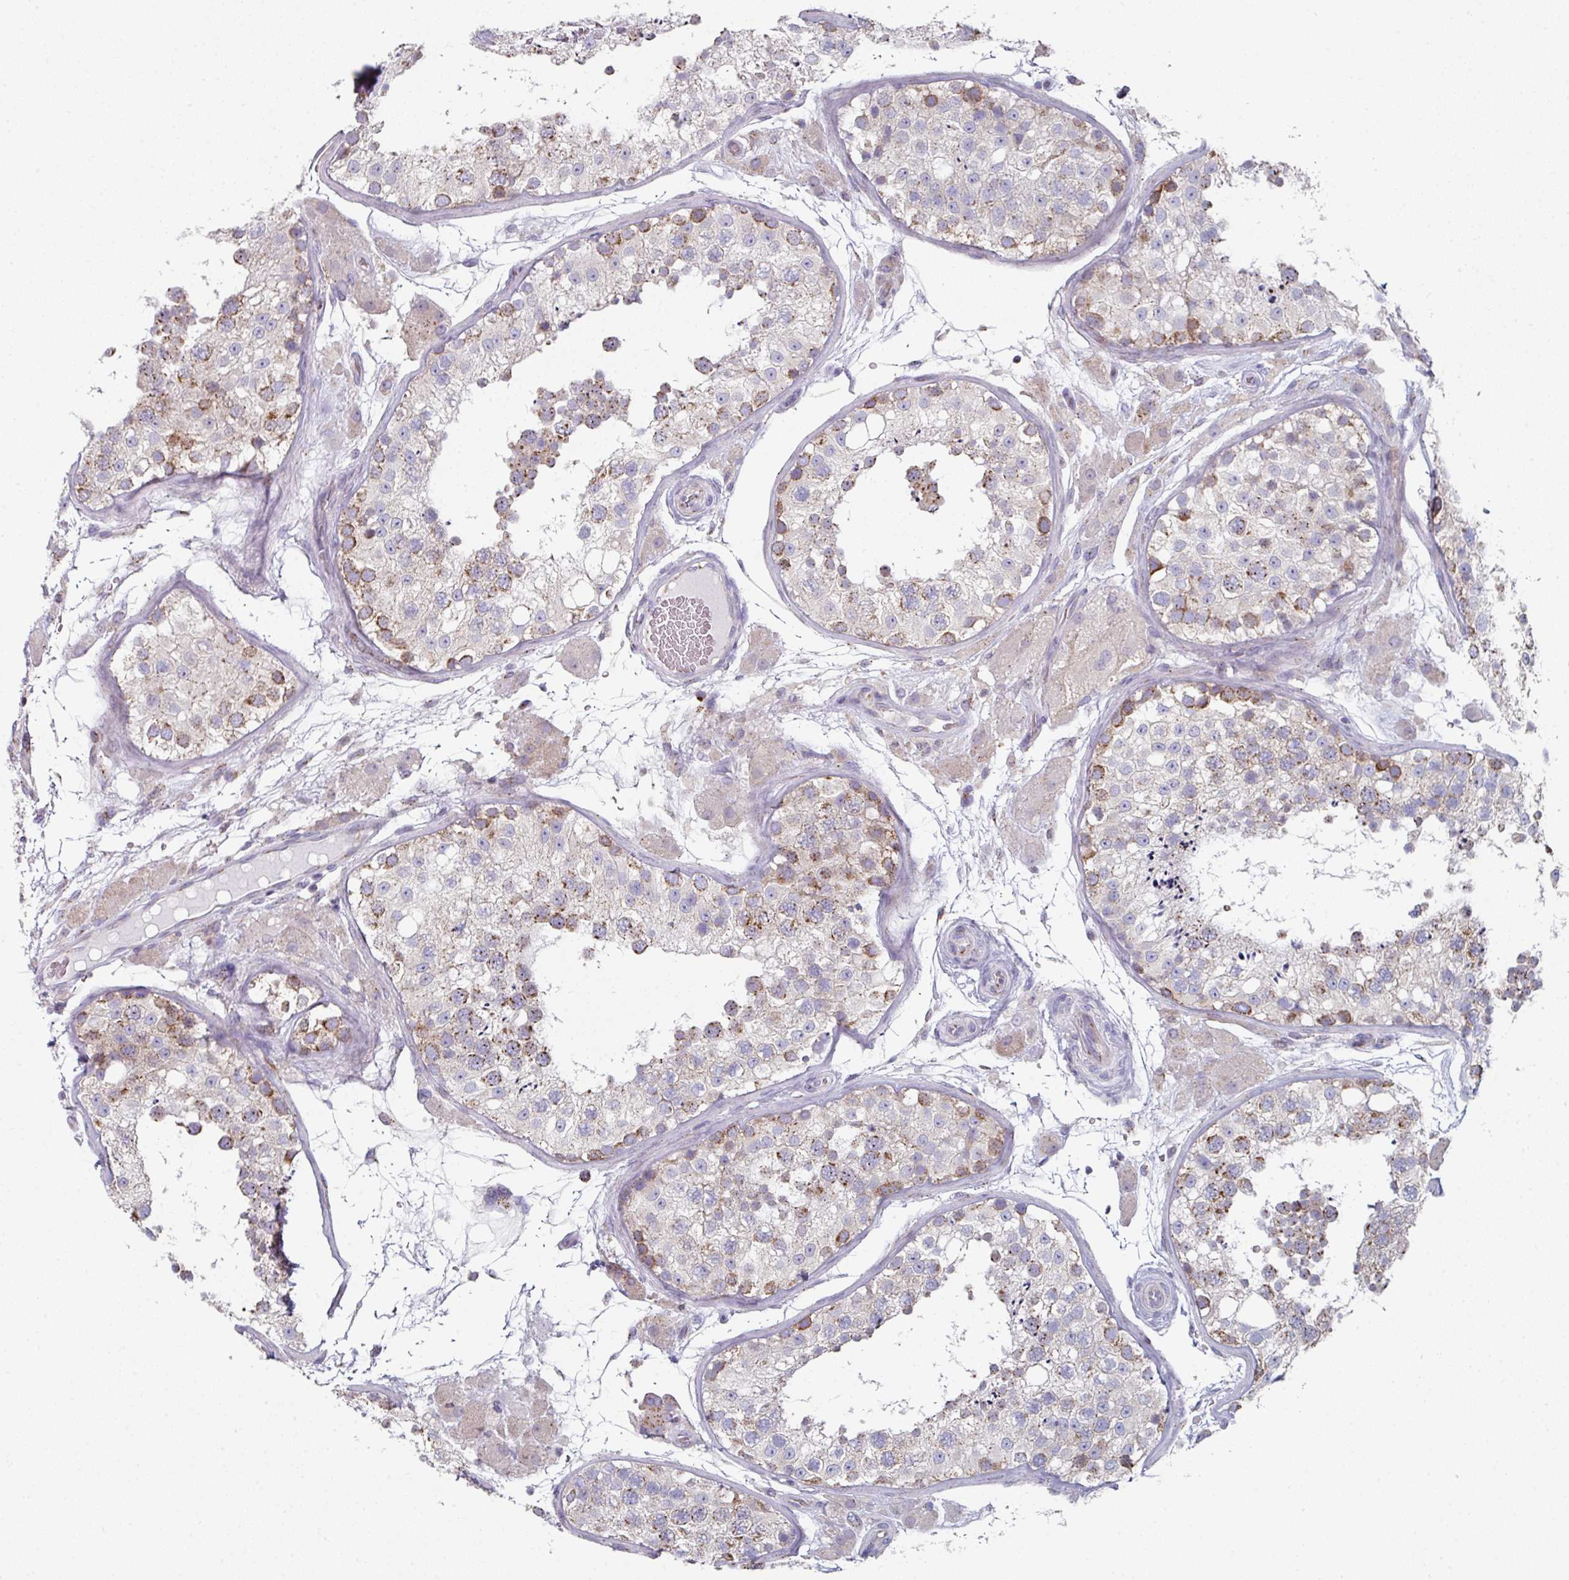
{"staining": {"intensity": "strong", "quantity": "25%-75%", "location": "cytoplasmic/membranous"}, "tissue": "testis", "cell_type": "Cells in seminiferous ducts", "image_type": "normal", "snomed": [{"axis": "morphology", "description": "Normal tissue, NOS"}, {"axis": "topography", "description": "Testis"}], "caption": "This is an image of immunohistochemistry (IHC) staining of normal testis, which shows strong expression in the cytoplasmic/membranous of cells in seminiferous ducts.", "gene": "CCDC85B", "patient": {"sex": "male", "age": 26}}